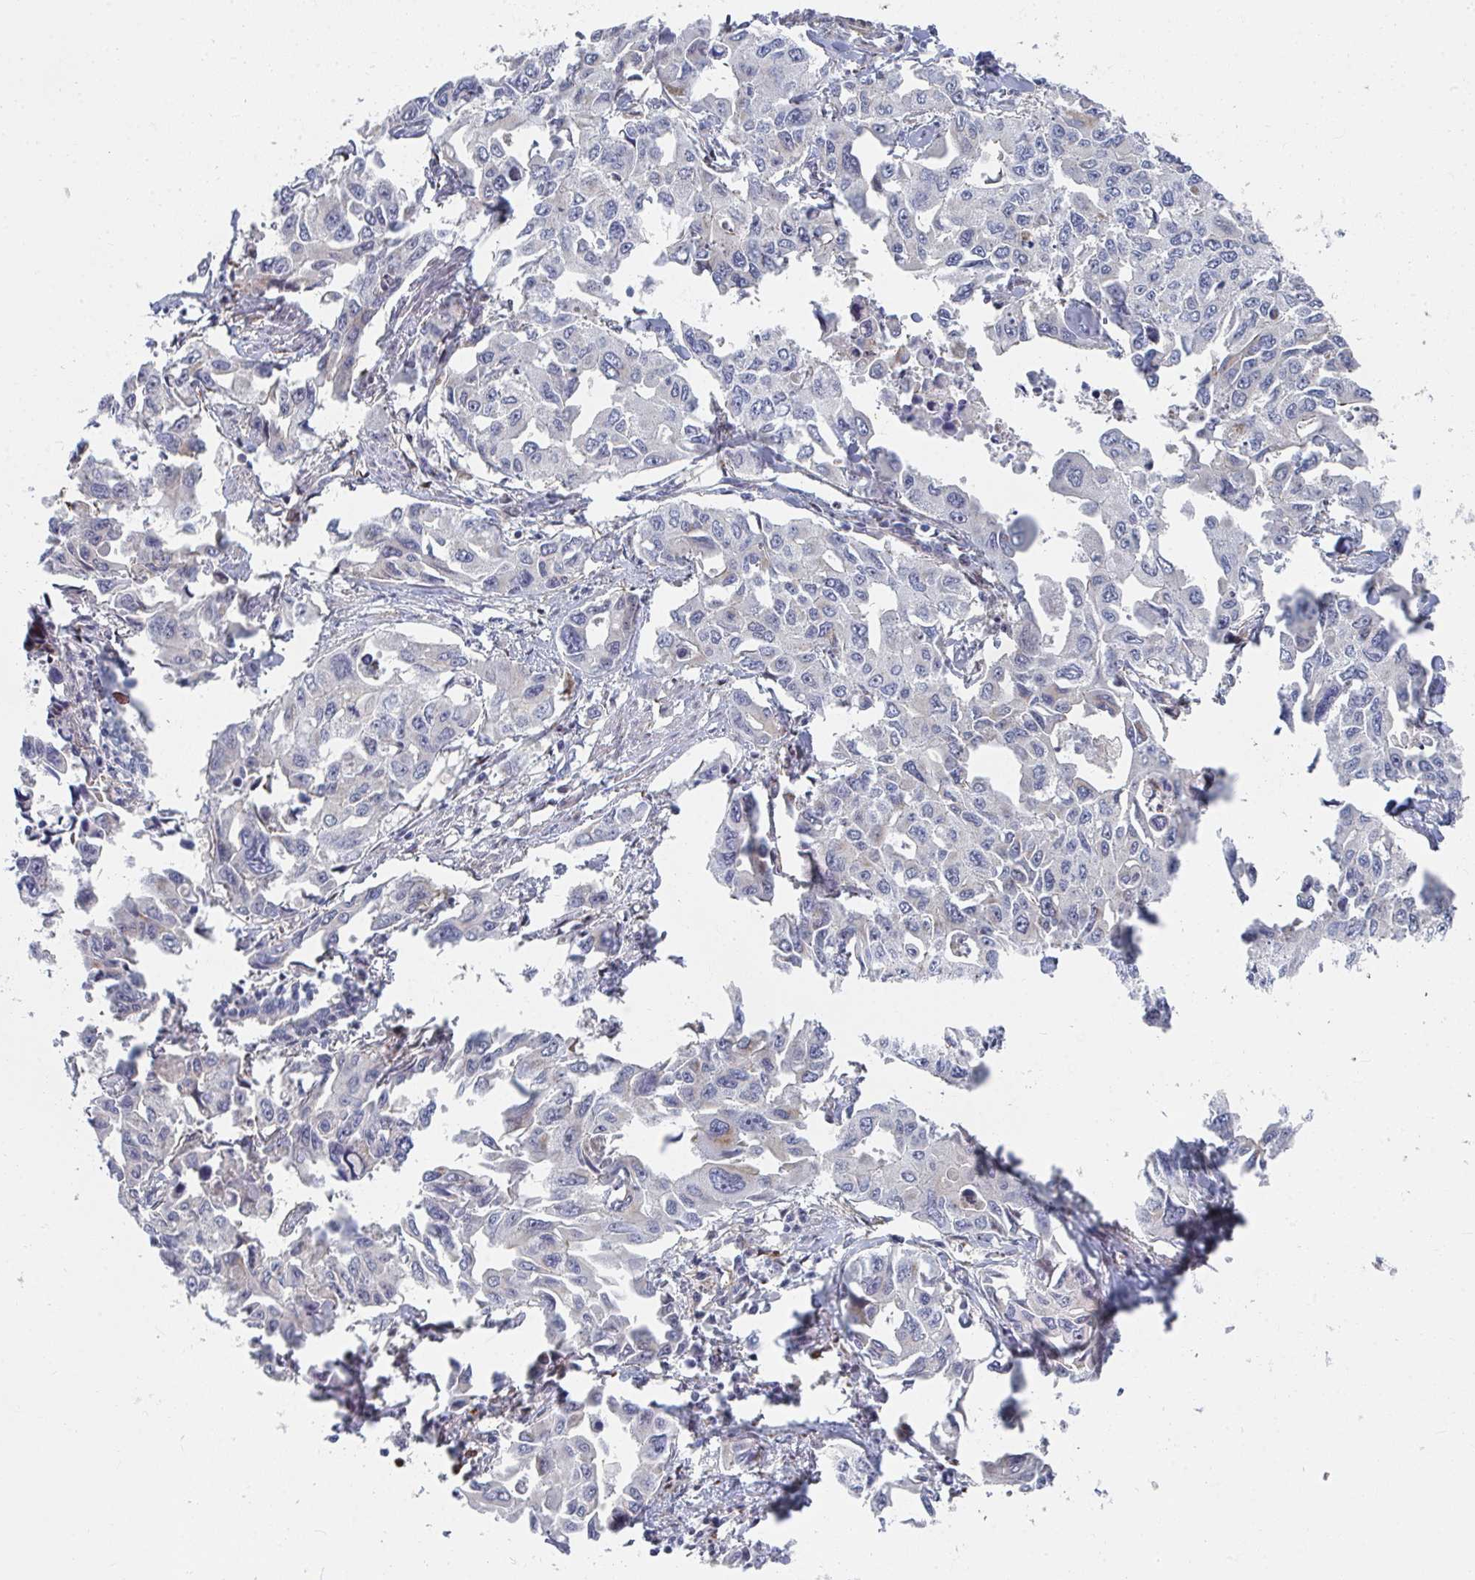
{"staining": {"intensity": "negative", "quantity": "none", "location": "none"}, "tissue": "lung cancer", "cell_type": "Tumor cells", "image_type": "cancer", "snomed": [{"axis": "morphology", "description": "Adenocarcinoma, NOS"}, {"axis": "topography", "description": "Lung"}], "caption": "Tumor cells show no significant positivity in lung cancer (adenocarcinoma). The staining was performed using DAB to visualize the protein expression in brown, while the nuclei were stained in blue with hematoxylin (Magnification: 20x).", "gene": "PSMG1", "patient": {"sex": "male", "age": 64}}